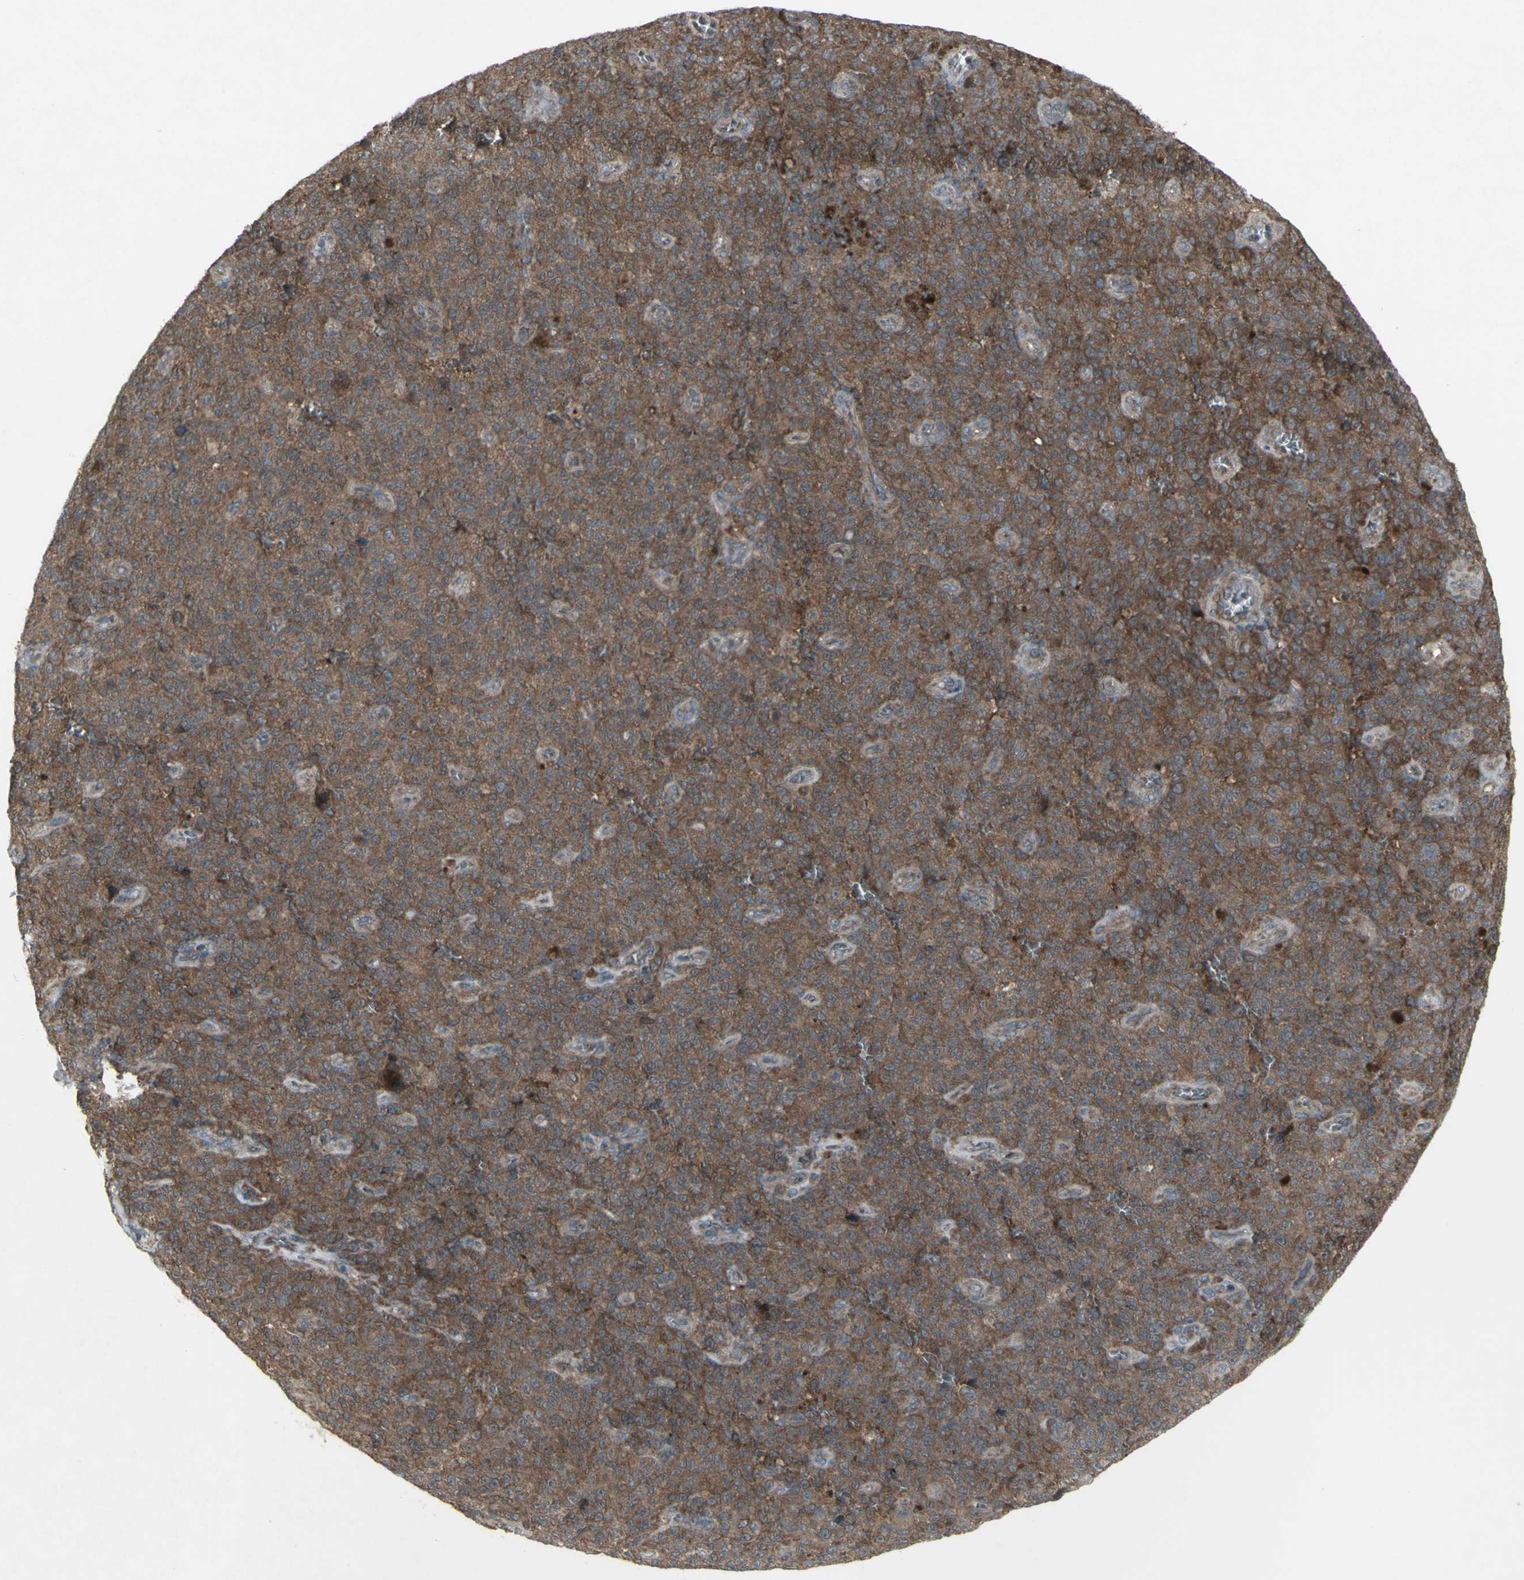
{"staining": {"intensity": "strong", "quantity": ">75%", "location": "cytoplasmic/membranous"}, "tissue": "melanoma", "cell_type": "Tumor cells", "image_type": "cancer", "snomed": [{"axis": "morphology", "description": "Malignant melanoma, NOS"}, {"axis": "topography", "description": "Skin"}], "caption": "Malignant melanoma was stained to show a protein in brown. There is high levels of strong cytoplasmic/membranous positivity in about >75% of tumor cells. The protein is shown in brown color, while the nuclei are stained blue.", "gene": "SHC1", "patient": {"sex": "female", "age": 82}}